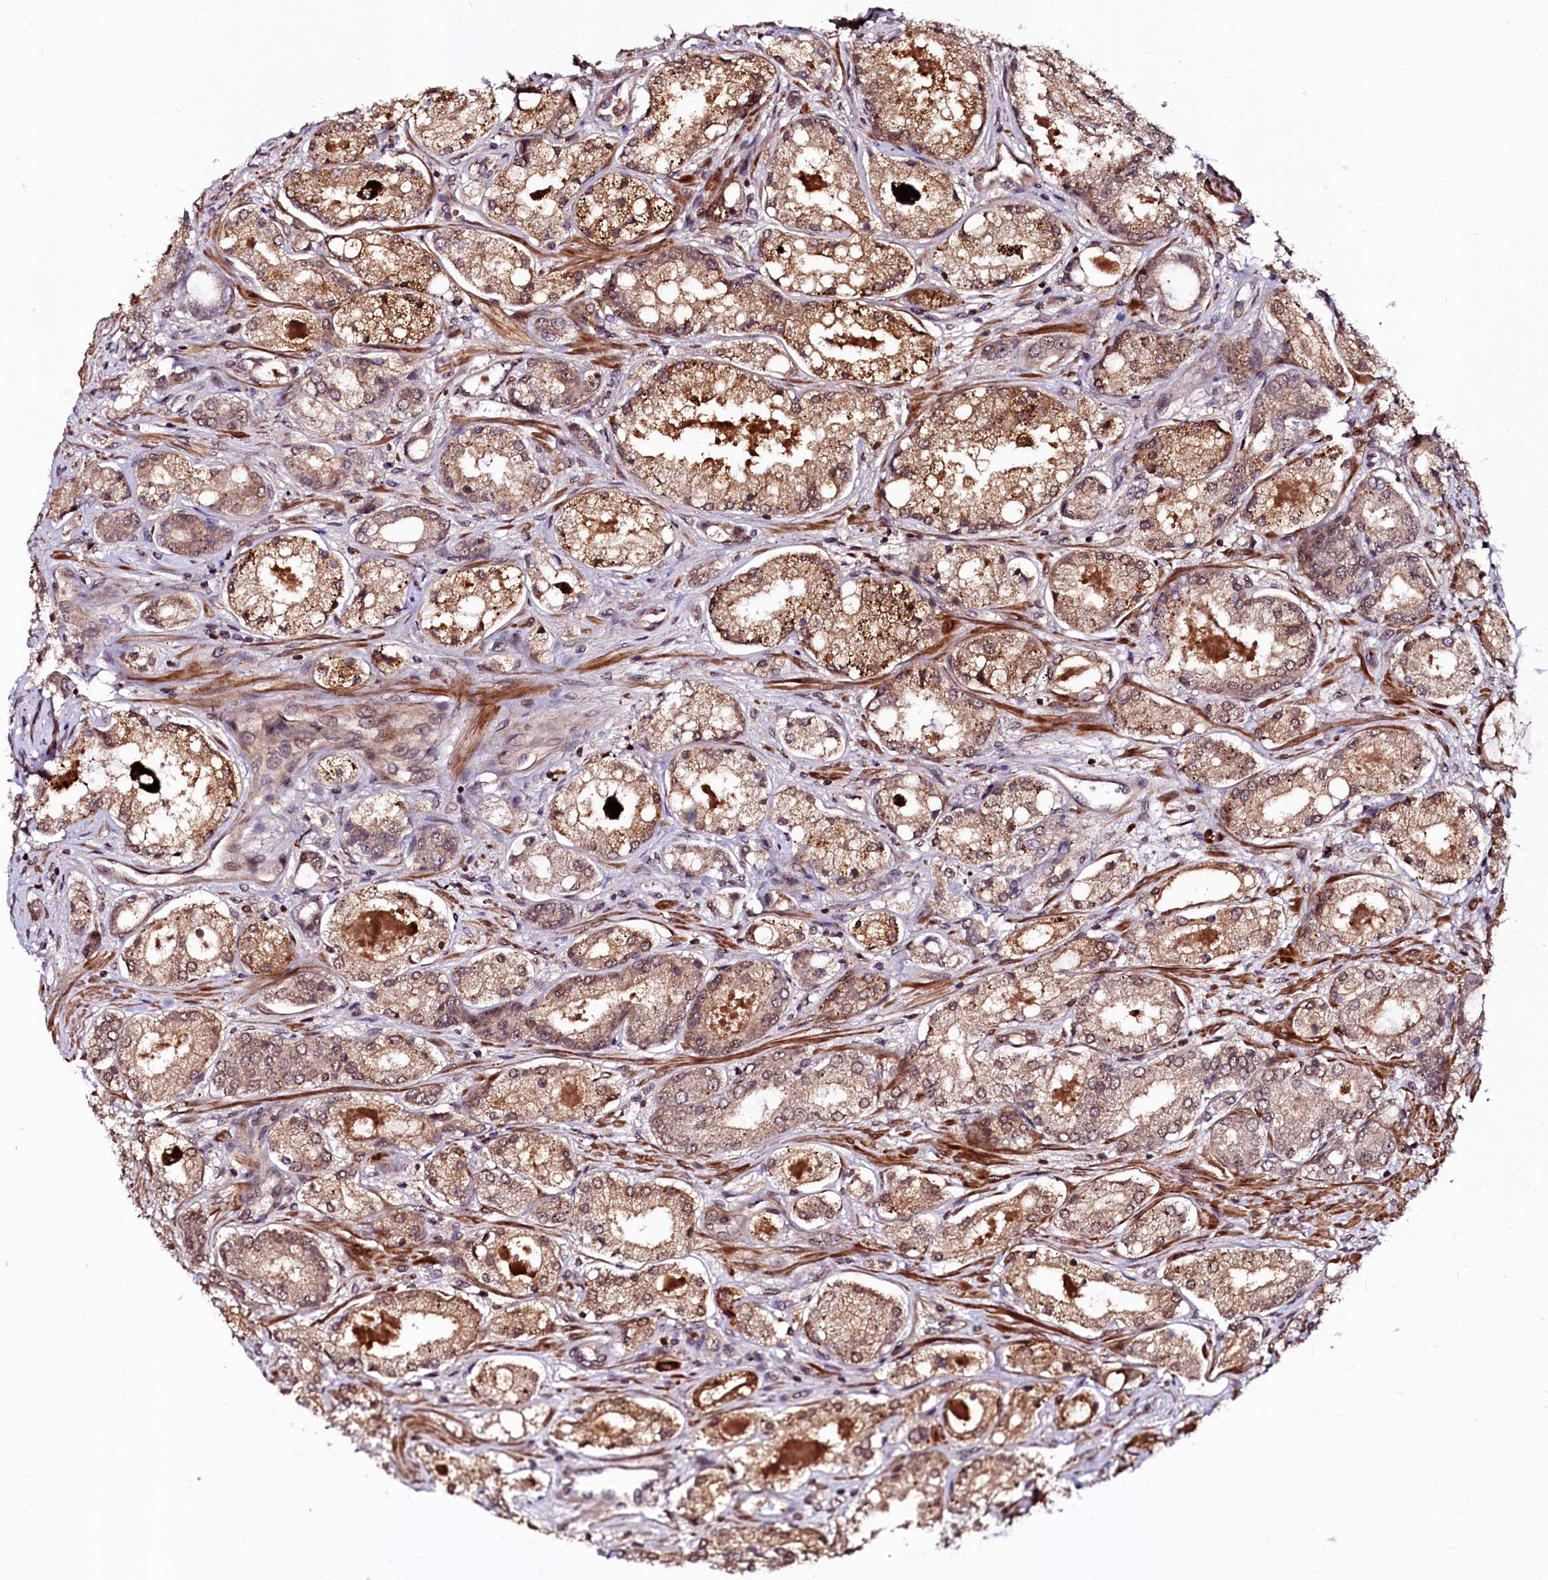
{"staining": {"intensity": "moderate", "quantity": ">75%", "location": "cytoplasmic/membranous"}, "tissue": "prostate cancer", "cell_type": "Tumor cells", "image_type": "cancer", "snomed": [{"axis": "morphology", "description": "Adenocarcinoma, Low grade"}, {"axis": "topography", "description": "Prostate"}], "caption": "Prostate cancer (adenocarcinoma (low-grade)) stained with a protein marker reveals moderate staining in tumor cells.", "gene": "N4BP1", "patient": {"sex": "male", "age": 68}}